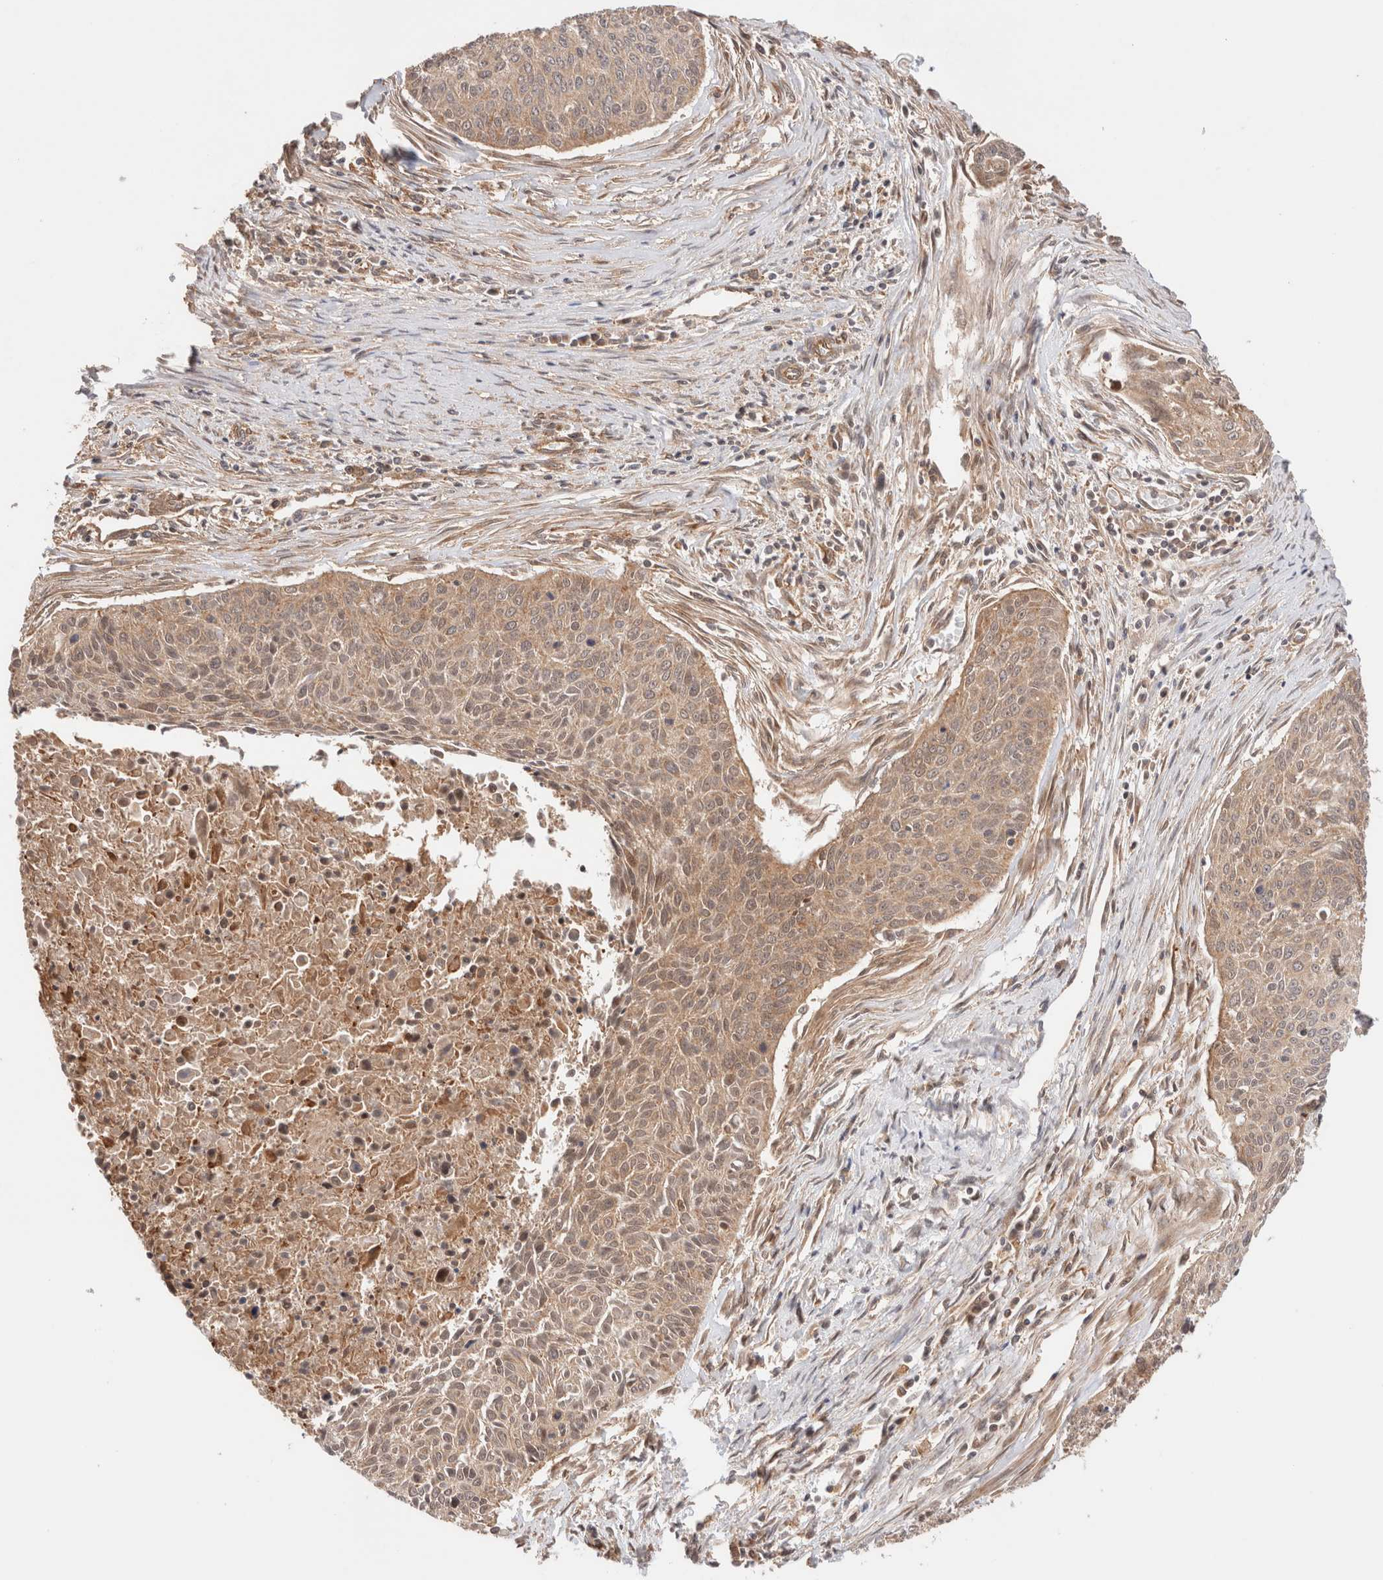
{"staining": {"intensity": "moderate", "quantity": ">75%", "location": "cytoplasmic/membranous,nuclear"}, "tissue": "cervical cancer", "cell_type": "Tumor cells", "image_type": "cancer", "snomed": [{"axis": "morphology", "description": "Squamous cell carcinoma, NOS"}, {"axis": "topography", "description": "Cervix"}], "caption": "Protein staining reveals moderate cytoplasmic/membranous and nuclear staining in approximately >75% of tumor cells in cervical cancer.", "gene": "SIKE1", "patient": {"sex": "female", "age": 55}}